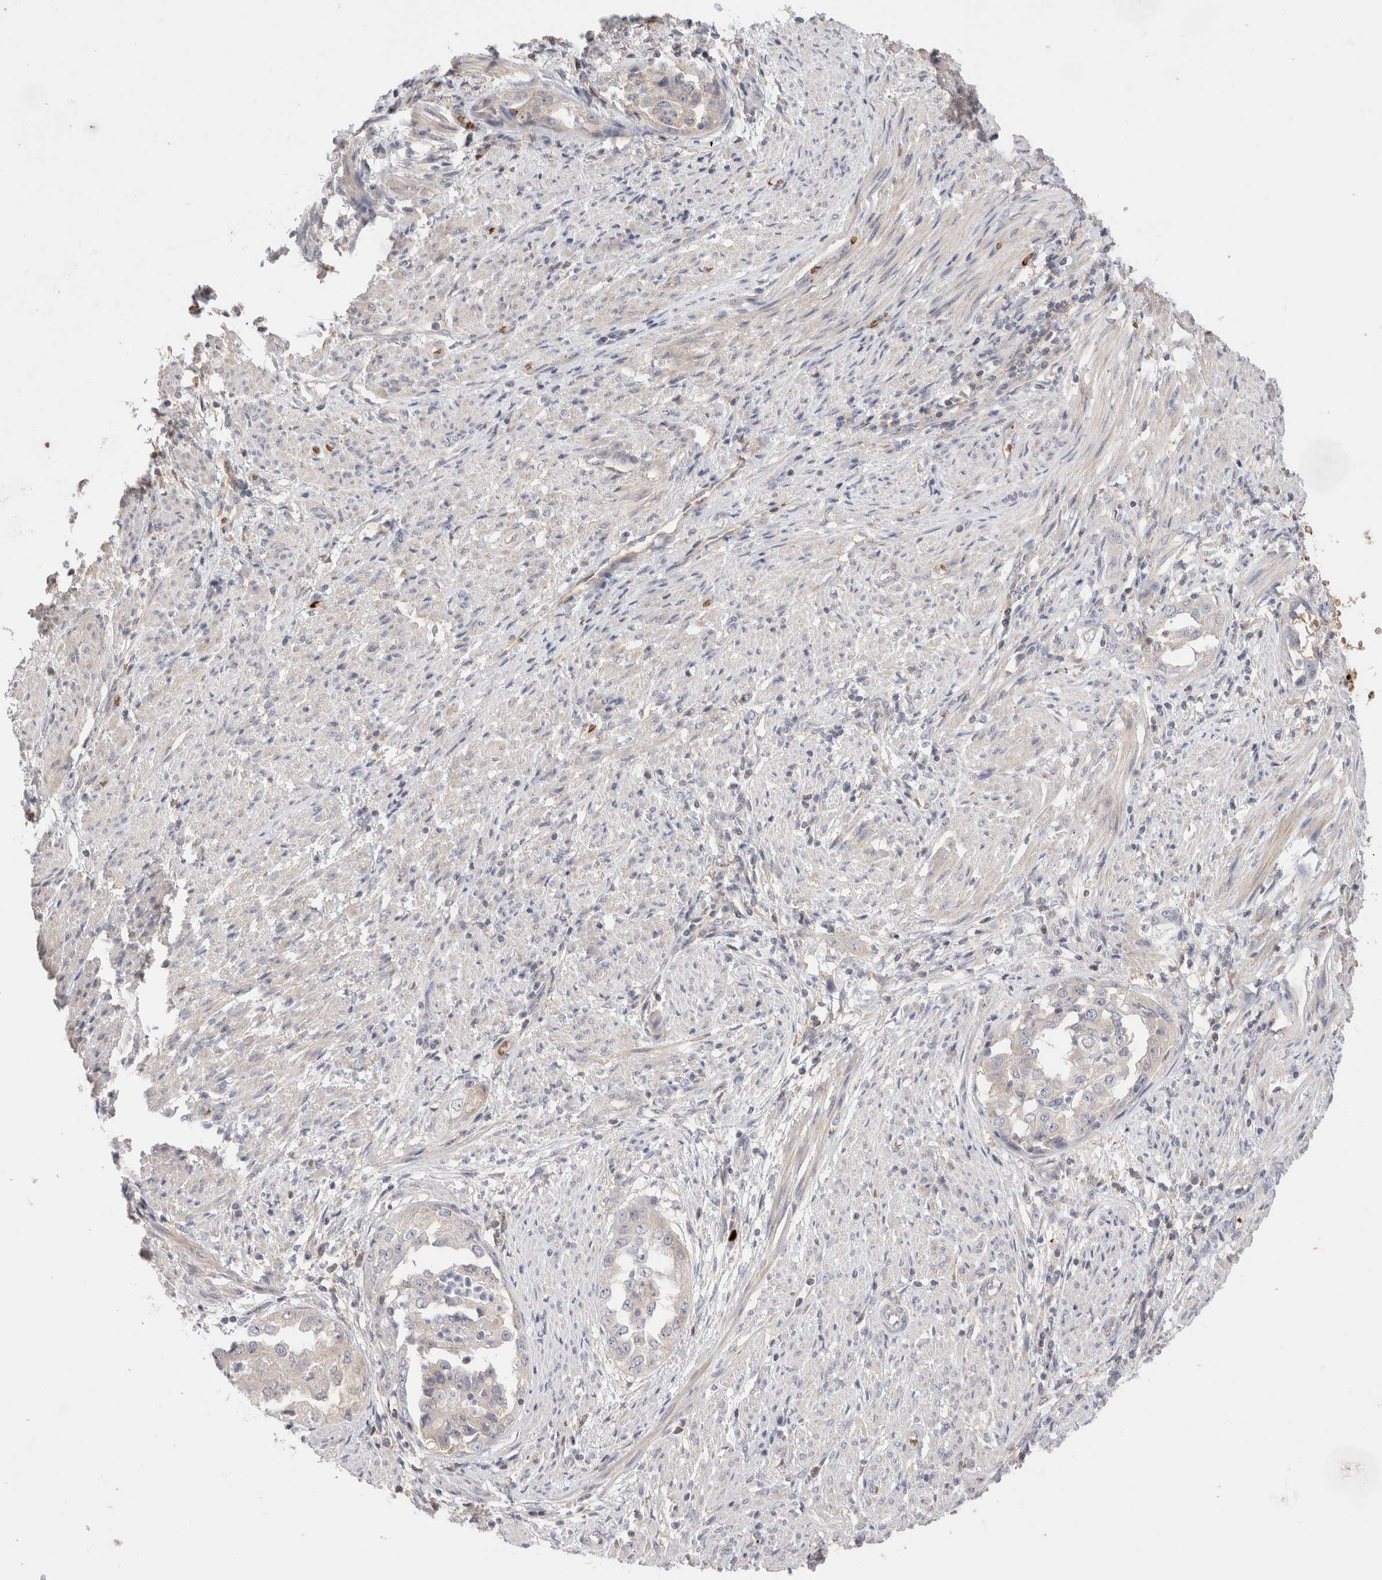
{"staining": {"intensity": "negative", "quantity": "none", "location": "none"}, "tissue": "endometrial cancer", "cell_type": "Tumor cells", "image_type": "cancer", "snomed": [{"axis": "morphology", "description": "Adenocarcinoma, NOS"}, {"axis": "topography", "description": "Endometrium"}], "caption": "The image reveals no staining of tumor cells in endometrial cancer.", "gene": "MST1", "patient": {"sex": "female", "age": 85}}